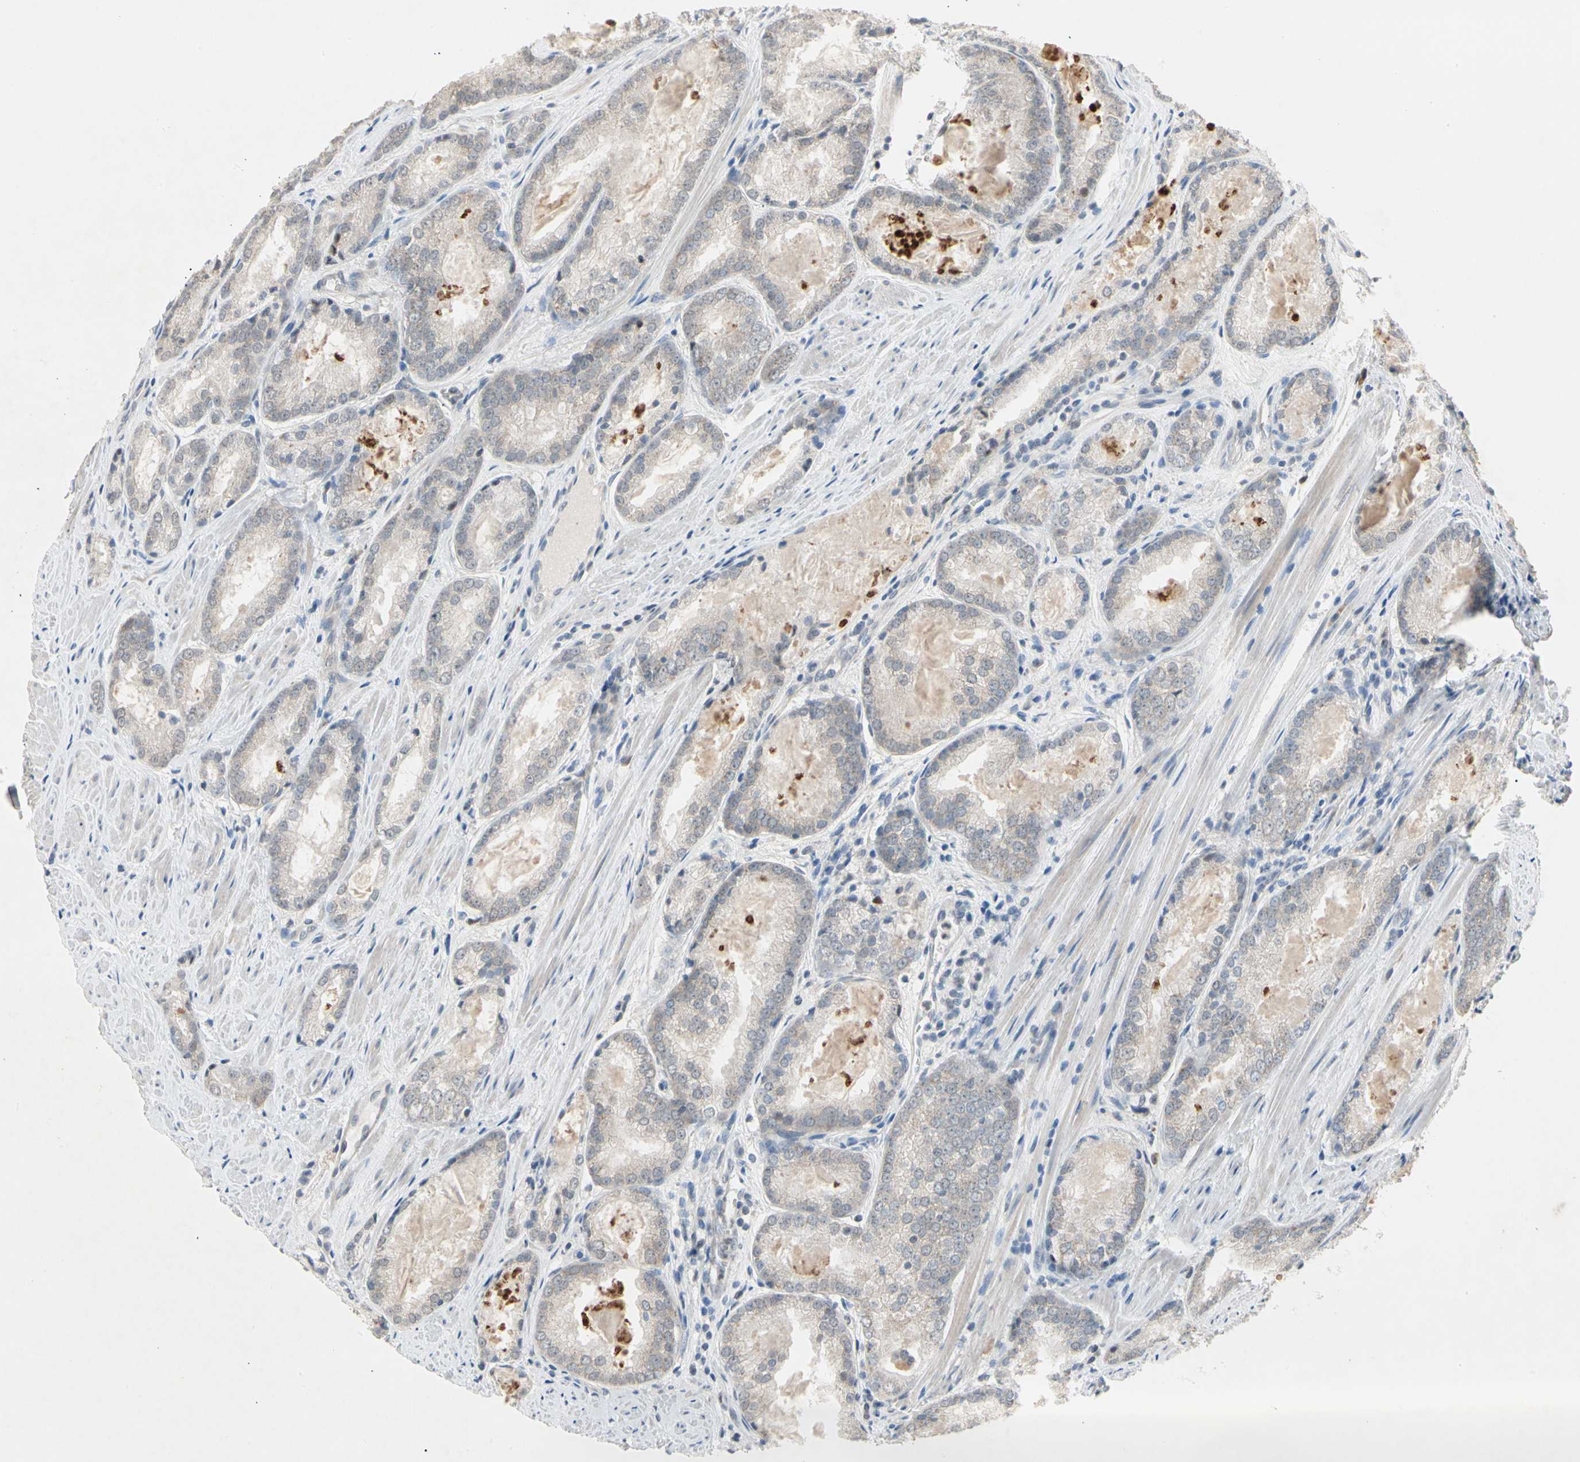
{"staining": {"intensity": "weak", "quantity": ">75%", "location": "cytoplasmic/membranous"}, "tissue": "prostate cancer", "cell_type": "Tumor cells", "image_type": "cancer", "snomed": [{"axis": "morphology", "description": "Adenocarcinoma, Low grade"}, {"axis": "topography", "description": "Prostate"}], "caption": "High-magnification brightfield microscopy of prostate cancer stained with DAB (3,3'-diaminobenzidine) (brown) and counterstained with hematoxylin (blue). tumor cells exhibit weak cytoplasmic/membranous positivity is identified in approximately>75% of cells.", "gene": "MARK1", "patient": {"sex": "male", "age": 64}}